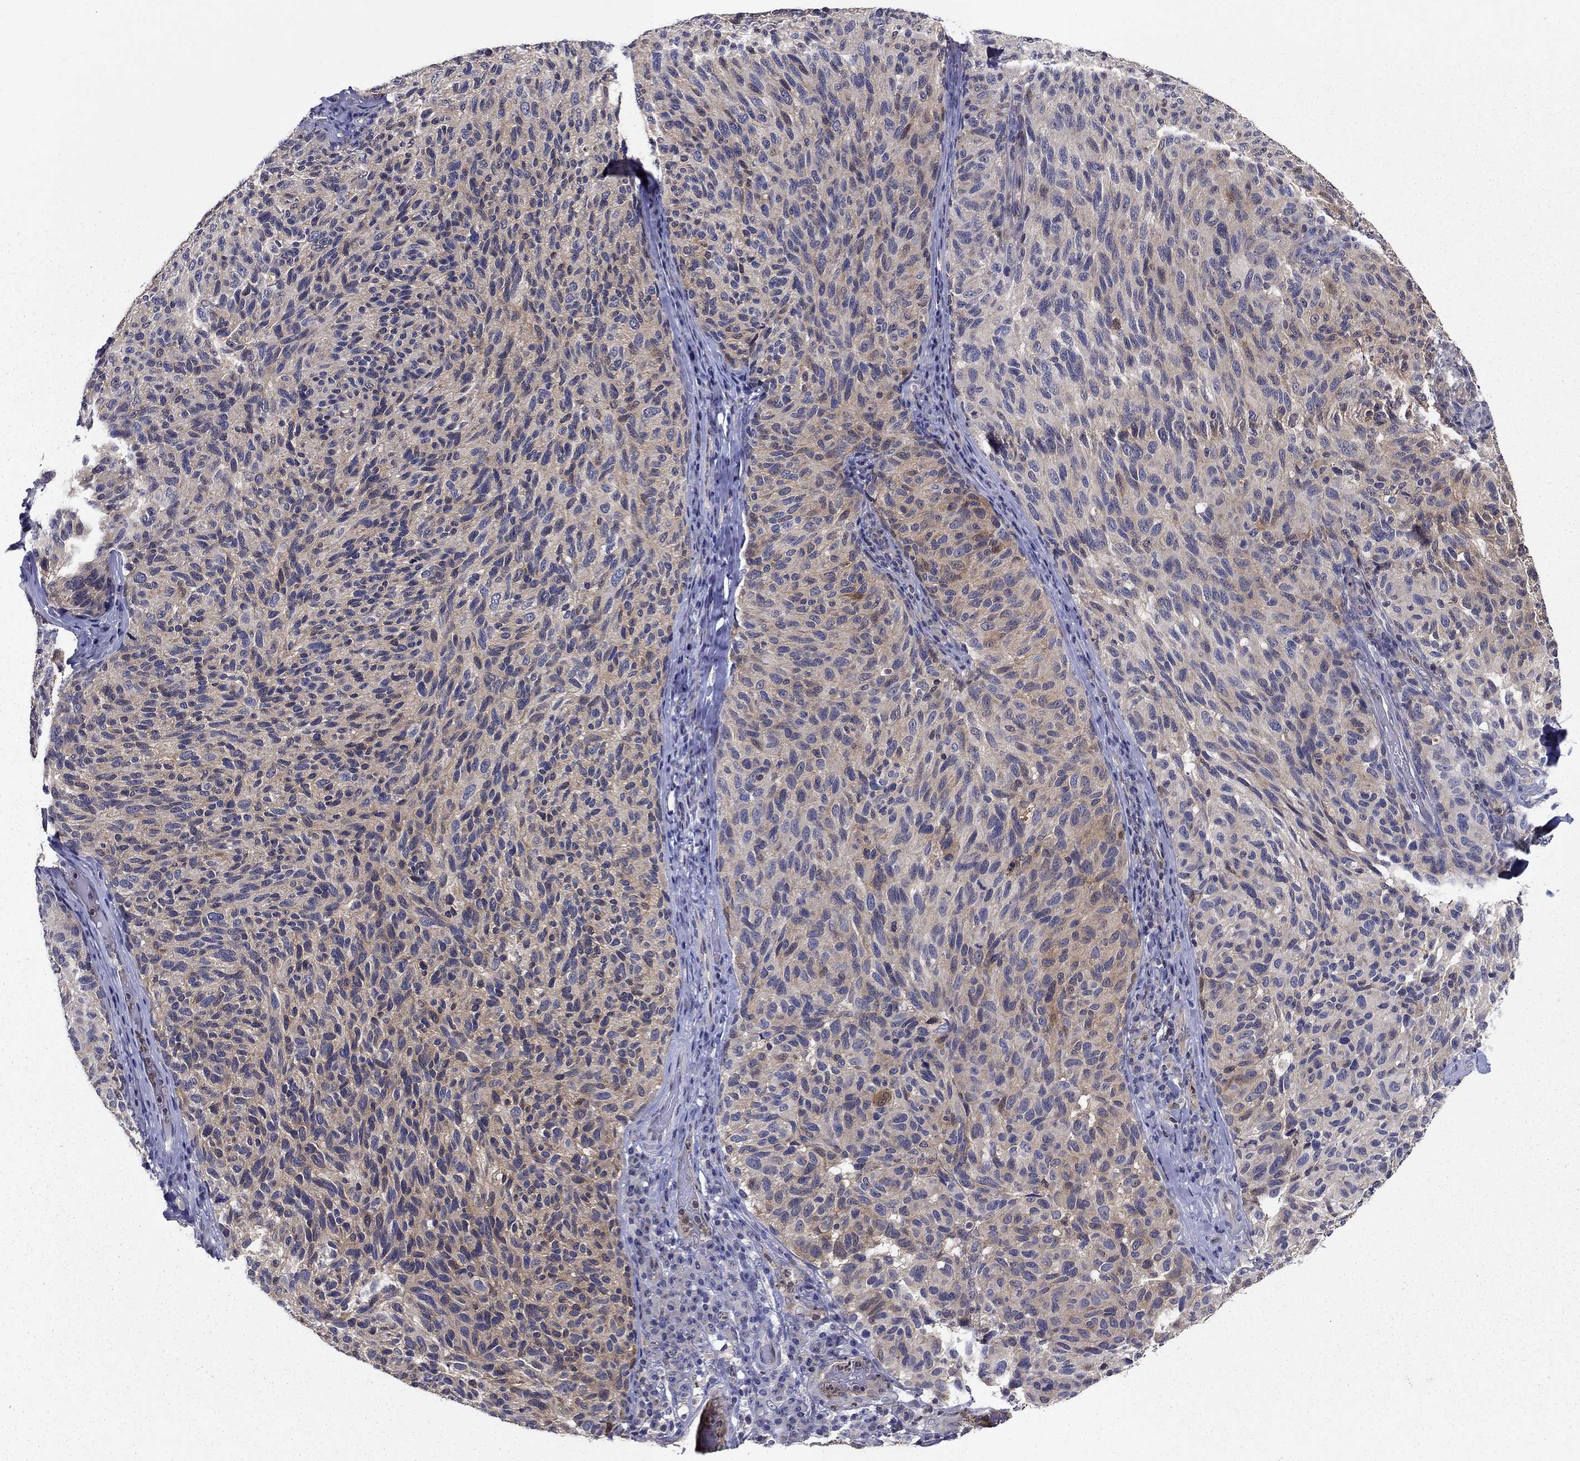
{"staining": {"intensity": "weak", "quantity": "<25%", "location": "cytoplasmic/membranous"}, "tissue": "melanoma", "cell_type": "Tumor cells", "image_type": "cancer", "snomed": [{"axis": "morphology", "description": "Malignant melanoma, NOS"}, {"axis": "topography", "description": "Skin"}], "caption": "Immunohistochemistry (IHC) of melanoma reveals no staining in tumor cells.", "gene": "GLTP", "patient": {"sex": "female", "age": 73}}